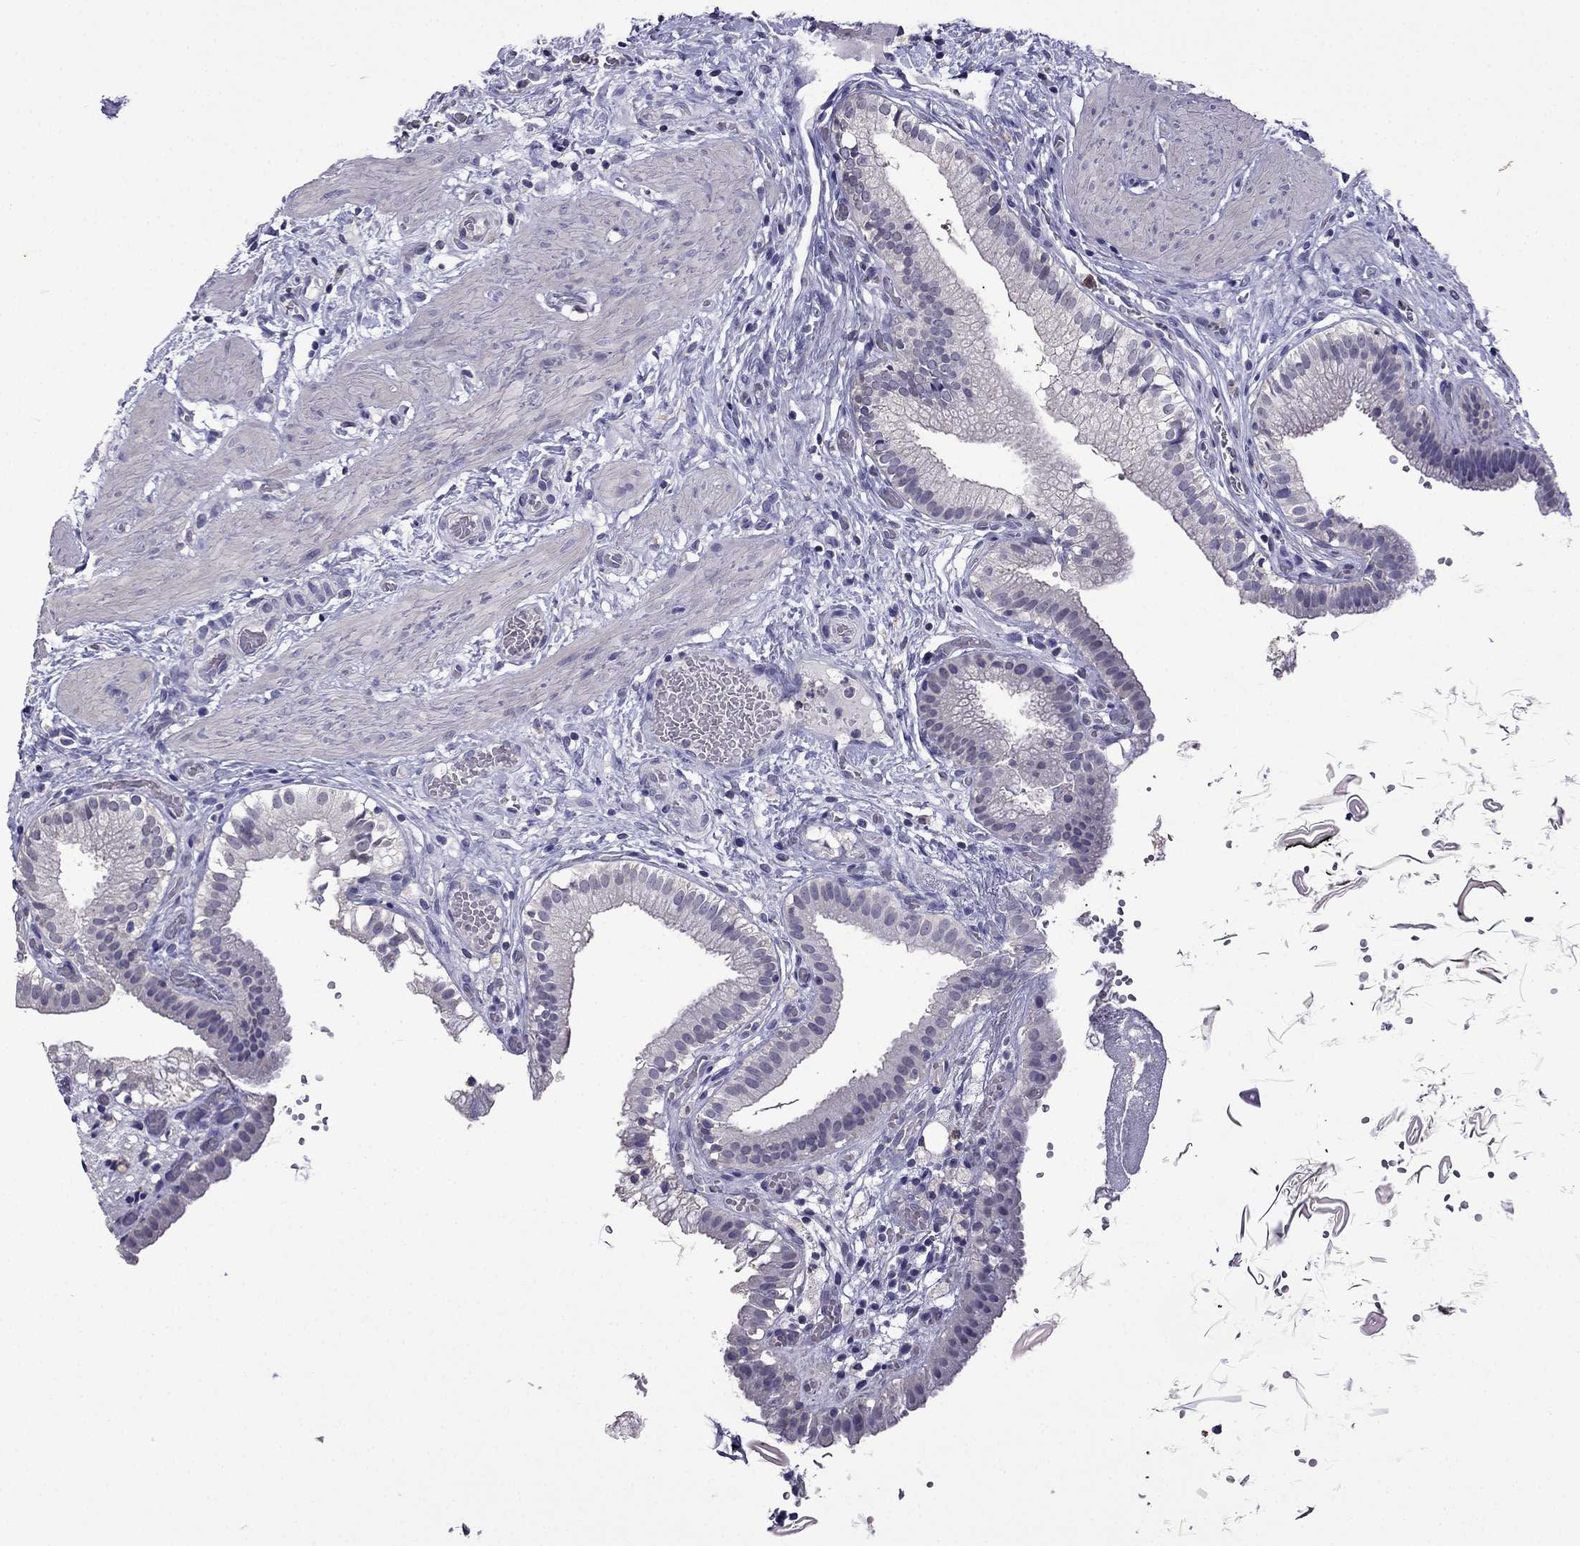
{"staining": {"intensity": "negative", "quantity": "none", "location": "none"}, "tissue": "gallbladder", "cell_type": "Glandular cells", "image_type": "normal", "snomed": [{"axis": "morphology", "description": "Normal tissue, NOS"}, {"axis": "topography", "description": "Gallbladder"}], "caption": "The histopathology image reveals no significant positivity in glandular cells of gallbladder.", "gene": "AQP9", "patient": {"sex": "female", "age": 24}}